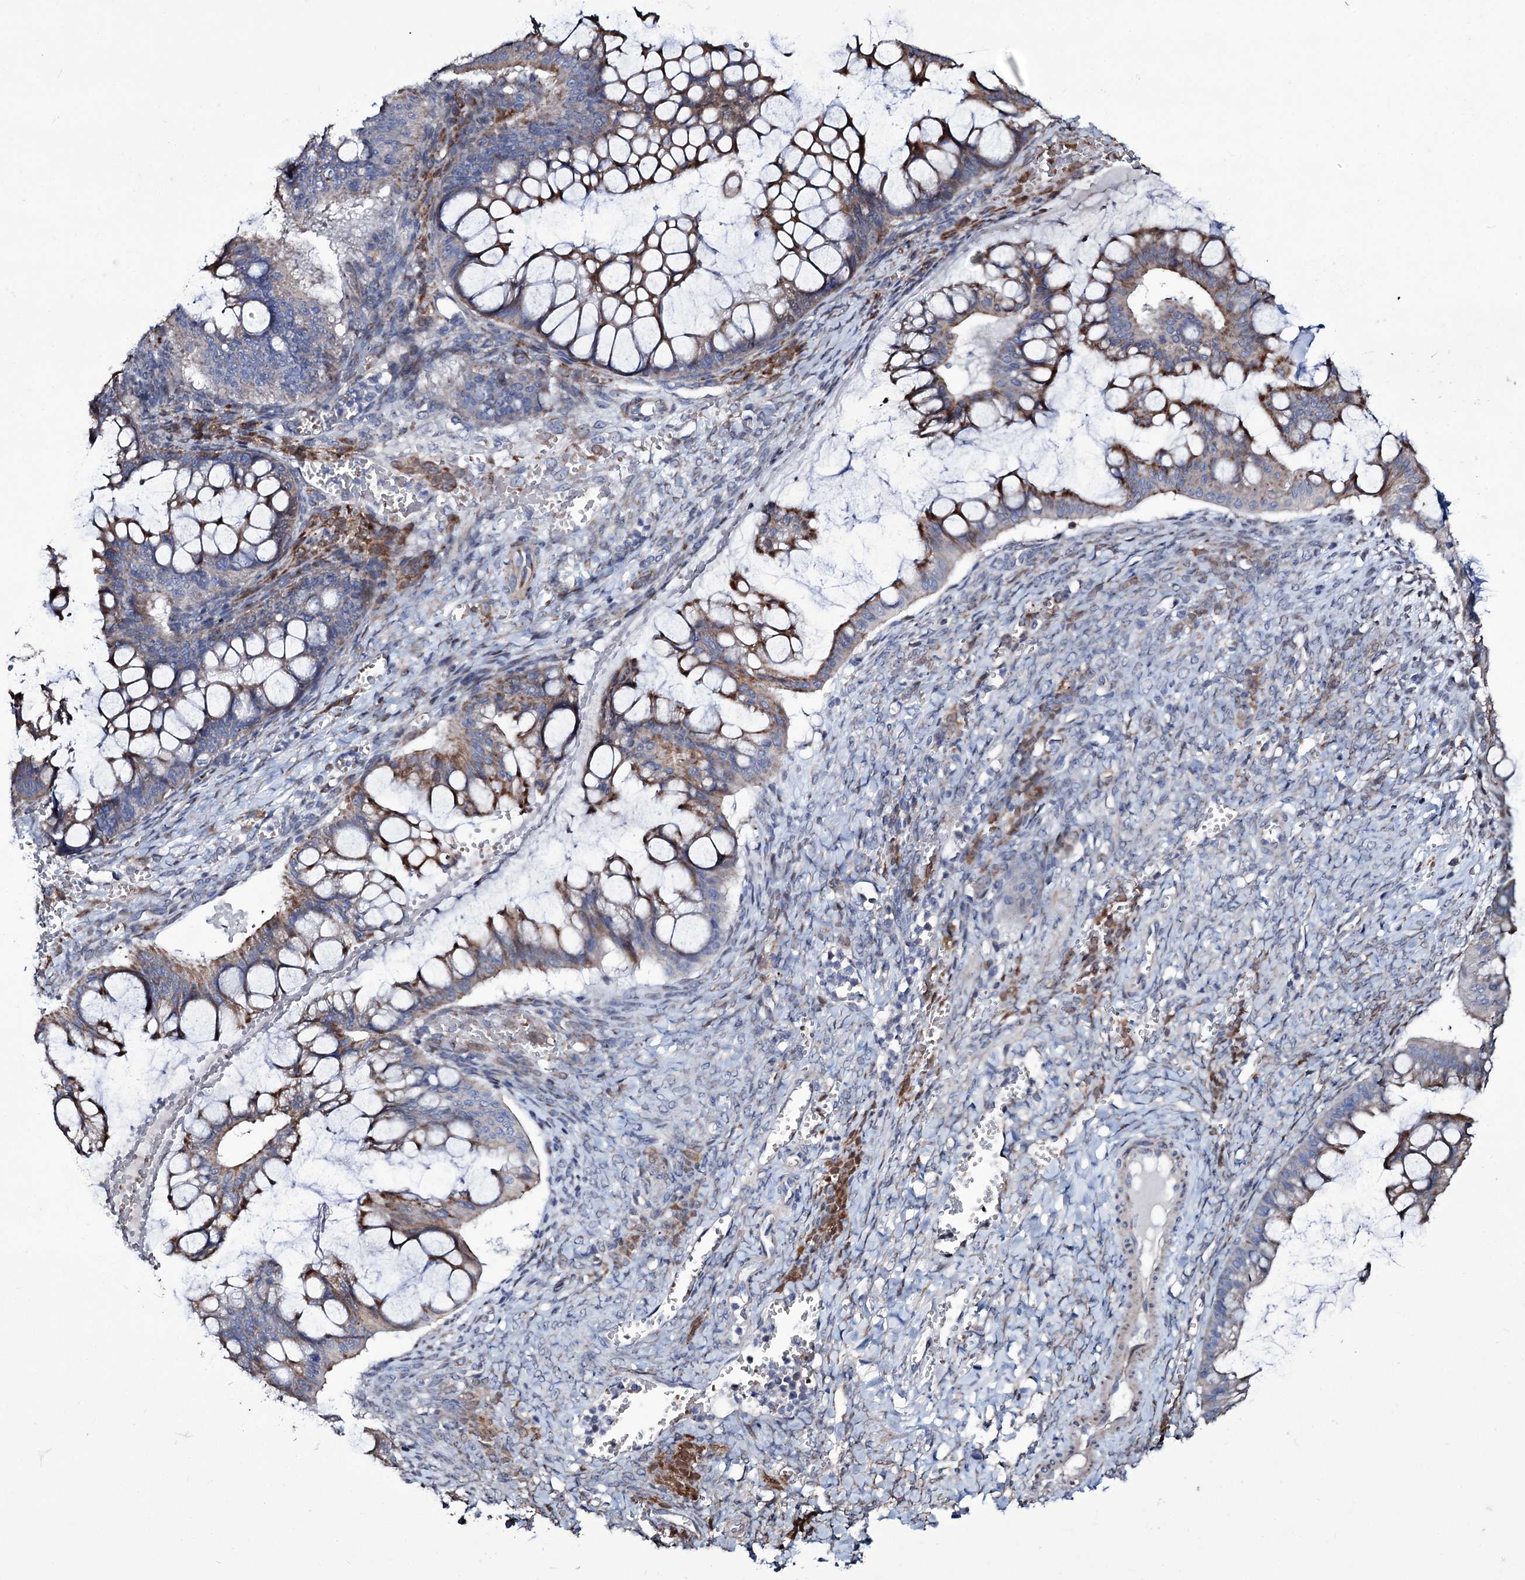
{"staining": {"intensity": "weak", "quantity": ">75%", "location": "cytoplasmic/membranous"}, "tissue": "ovarian cancer", "cell_type": "Tumor cells", "image_type": "cancer", "snomed": [{"axis": "morphology", "description": "Cystadenocarcinoma, mucinous, NOS"}, {"axis": "topography", "description": "Ovary"}], "caption": "A brown stain labels weak cytoplasmic/membranous positivity of a protein in ovarian cancer (mucinous cystadenocarcinoma) tumor cells.", "gene": "TUBGCP5", "patient": {"sex": "female", "age": 73}}